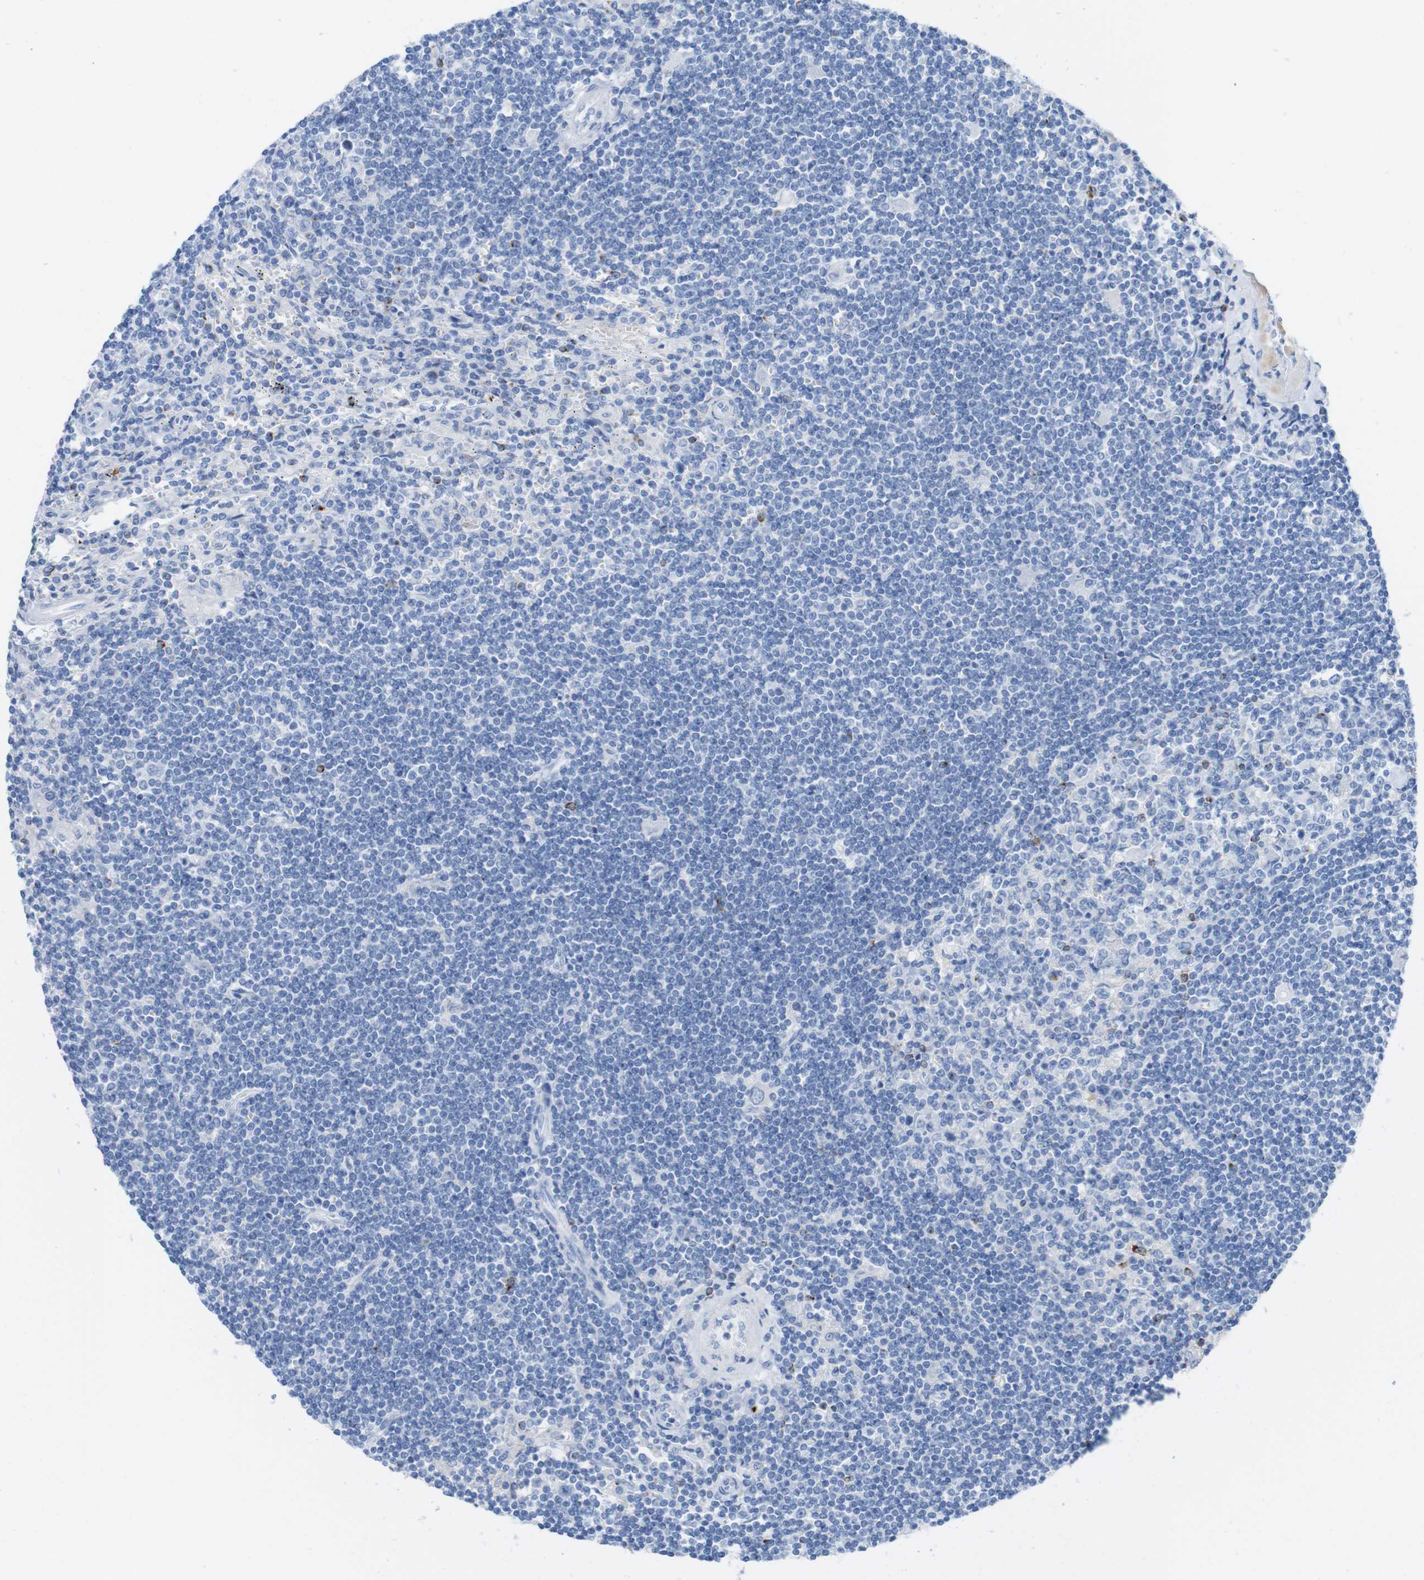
{"staining": {"intensity": "negative", "quantity": "none", "location": "none"}, "tissue": "lymphoma", "cell_type": "Tumor cells", "image_type": "cancer", "snomed": [{"axis": "morphology", "description": "Malignant lymphoma, non-Hodgkin's type, Low grade"}, {"axis": "topography", "description": "Spleen"}], "caption": "Photomicrograph shows no protein staining in tumor cells of malignant lymphoma, non-Hodgkin's type (low-grade) tissue.", "gene": "LAG3", "patient": {"sex": "male", "age": 76}}